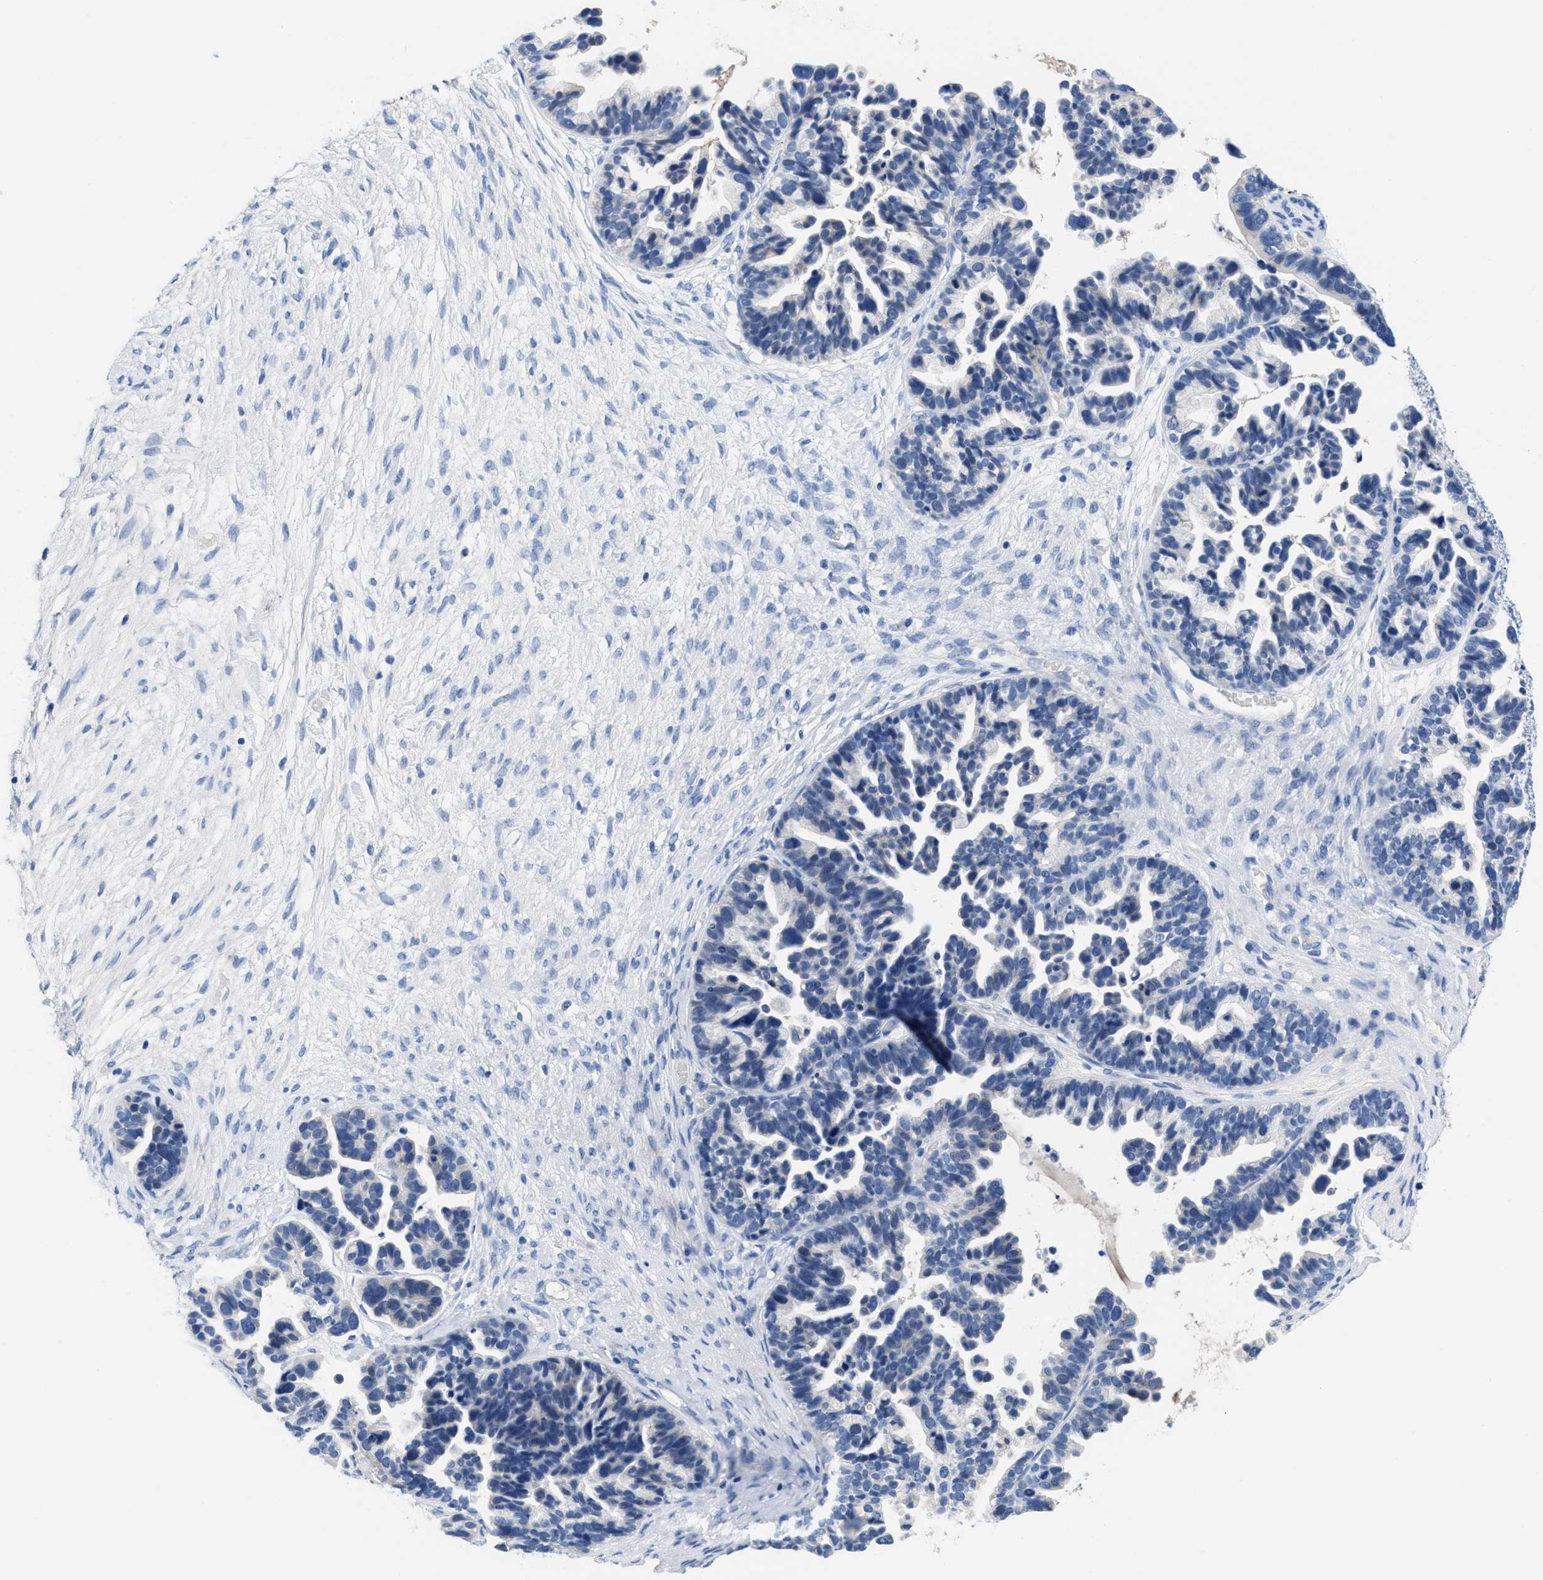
{"staining": {"intensity": "negative", "quantity": "none", "location": "none"}, "tissue": "ovarian cancer", "cell_type": "Tumor cells", "image_type": "cancer", "snomed": [{"axis": "morphology", "description": "Cystadenocarcinoma, serous, NOS"}, {"axis": "topography", "description": "Ovary"}], "caption": "An immunohistochemistry histopathology image of ovarian serous cystadenocarcinoma is shown. There is no staining in tumor cells of ovarian serous cystadenocarcinoma.", "gene": "SLFN13", "patient": {"sex": "female", "age": 56}}